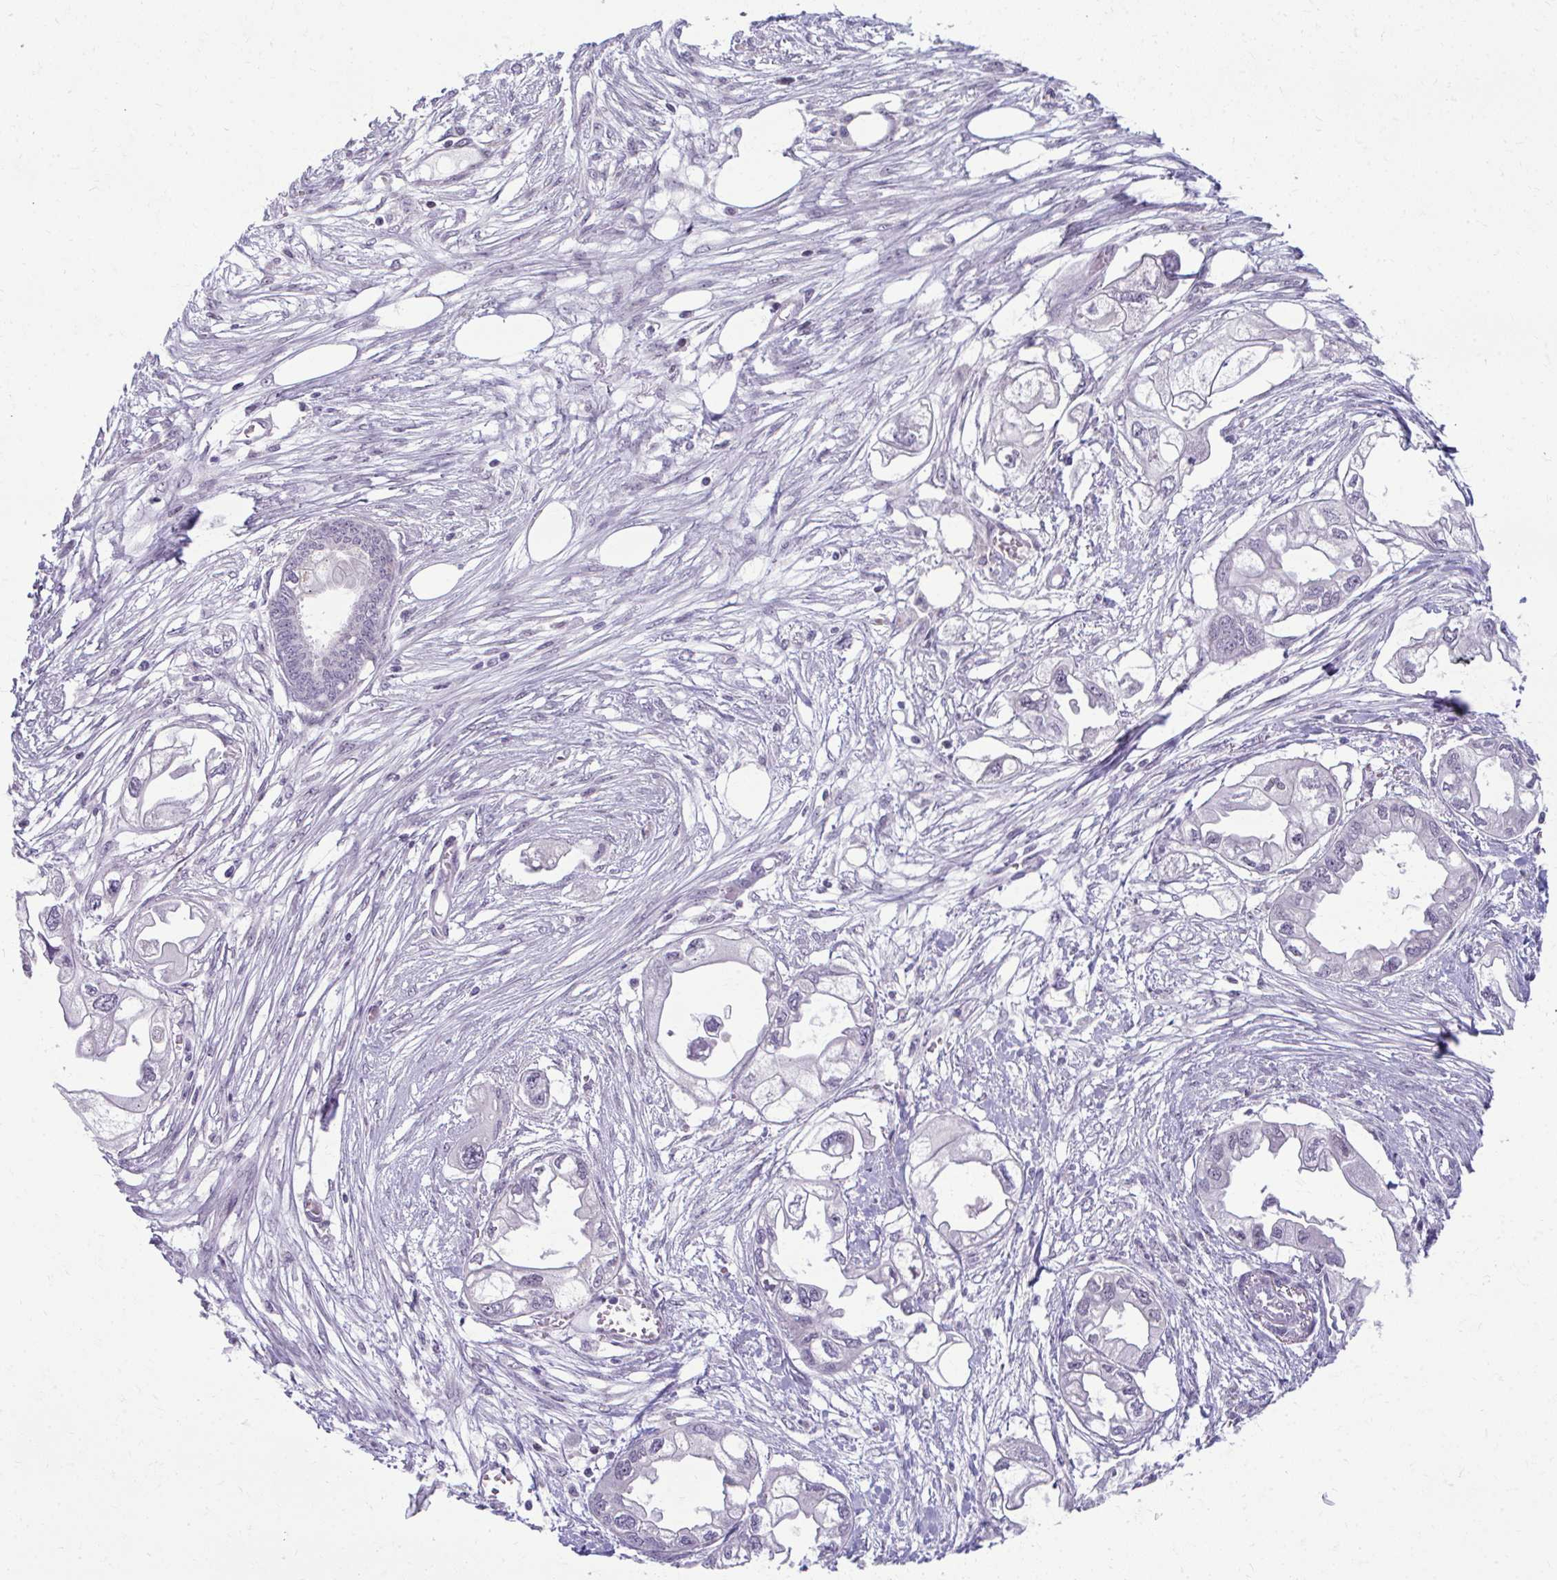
{"staining": {"intensity": "negative", "quantity": "none", "location": "none"}, "tissue": "endometrial cancer", "cell_type": "Tumor cells", "image_type": "cancer", "snomed": [{"axis": "morphology", "description": "Adenocarcinoma, NOS"}, {"axis": "morphology", "description": "Adenocarcinoma, metastatic, NOS"}, {"axis": "topography", "description": "Adipose tissue"}, {"axis": "topography", "description": "Endometrium"}], "caption": "The immunohistochemistry image has no significant positivity in tumor cells of endometrial metastatic adenocarcinoma tissue. (Brightfield microscopy of DAB (3,3'-diaminobenzidine) IHC at high magnification).", "gene": "MAF1", "patient": {"sex": "female", "age": 67}}